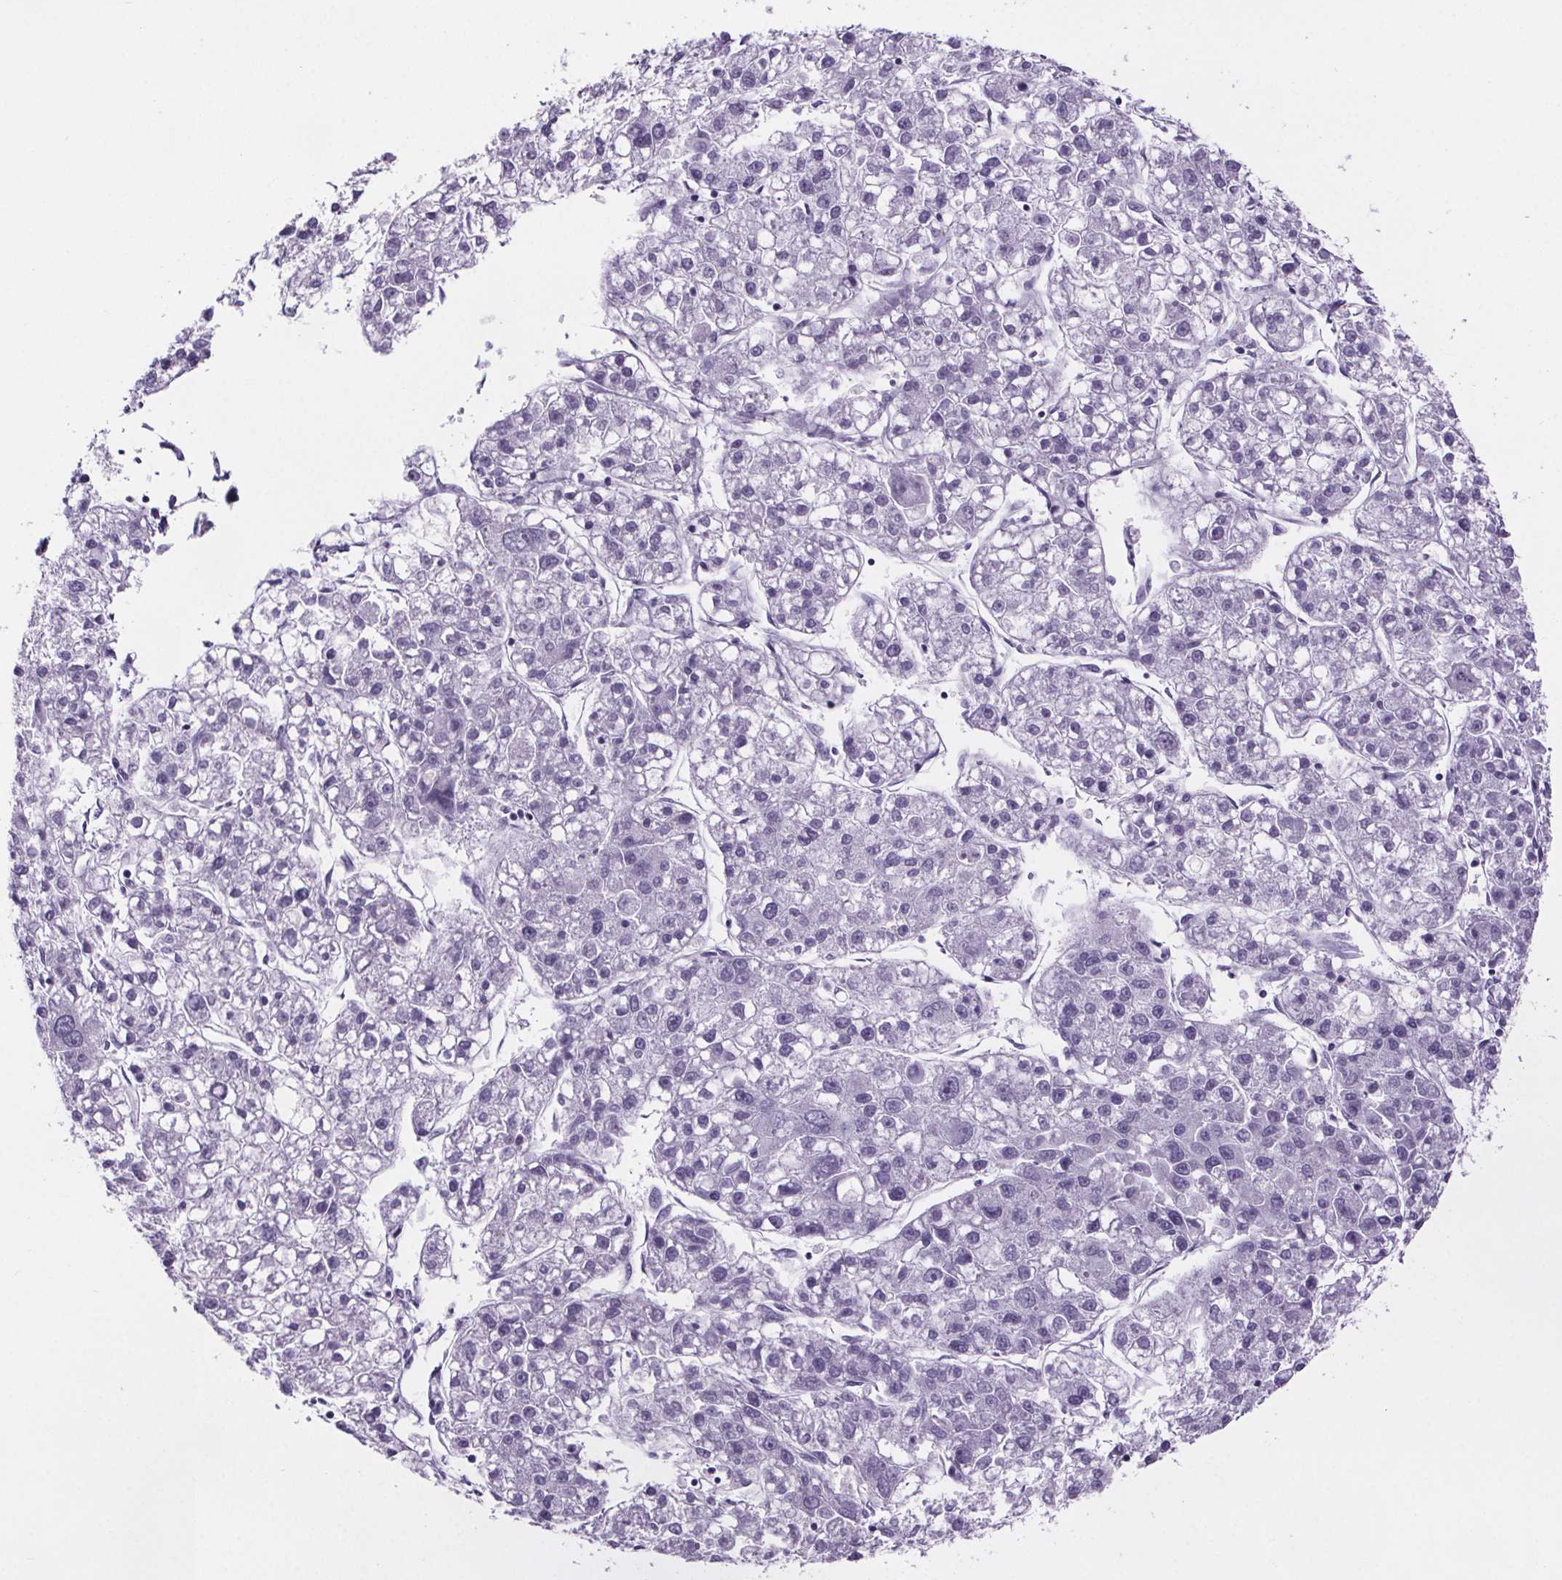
{"staining": {"intensity": "negative", "quantity": "none", "location": "none"}, "tissue": "liver cancer", "cell_type": "Tumor cells", "image_type": "cancer", "snomed": [{"axis": "morphology", "description": "Carcinoma, Hepatocellular, NOS"}, {"axis": "topography", "description": "Liver"}], "caption": "Liver cancer (hepatocellular carcinoma) was stained to show a protein in brown. There is no significant staining in tumor cells.", "gene": "CUBN", "patient": {"sex": "male", "age": 56}}